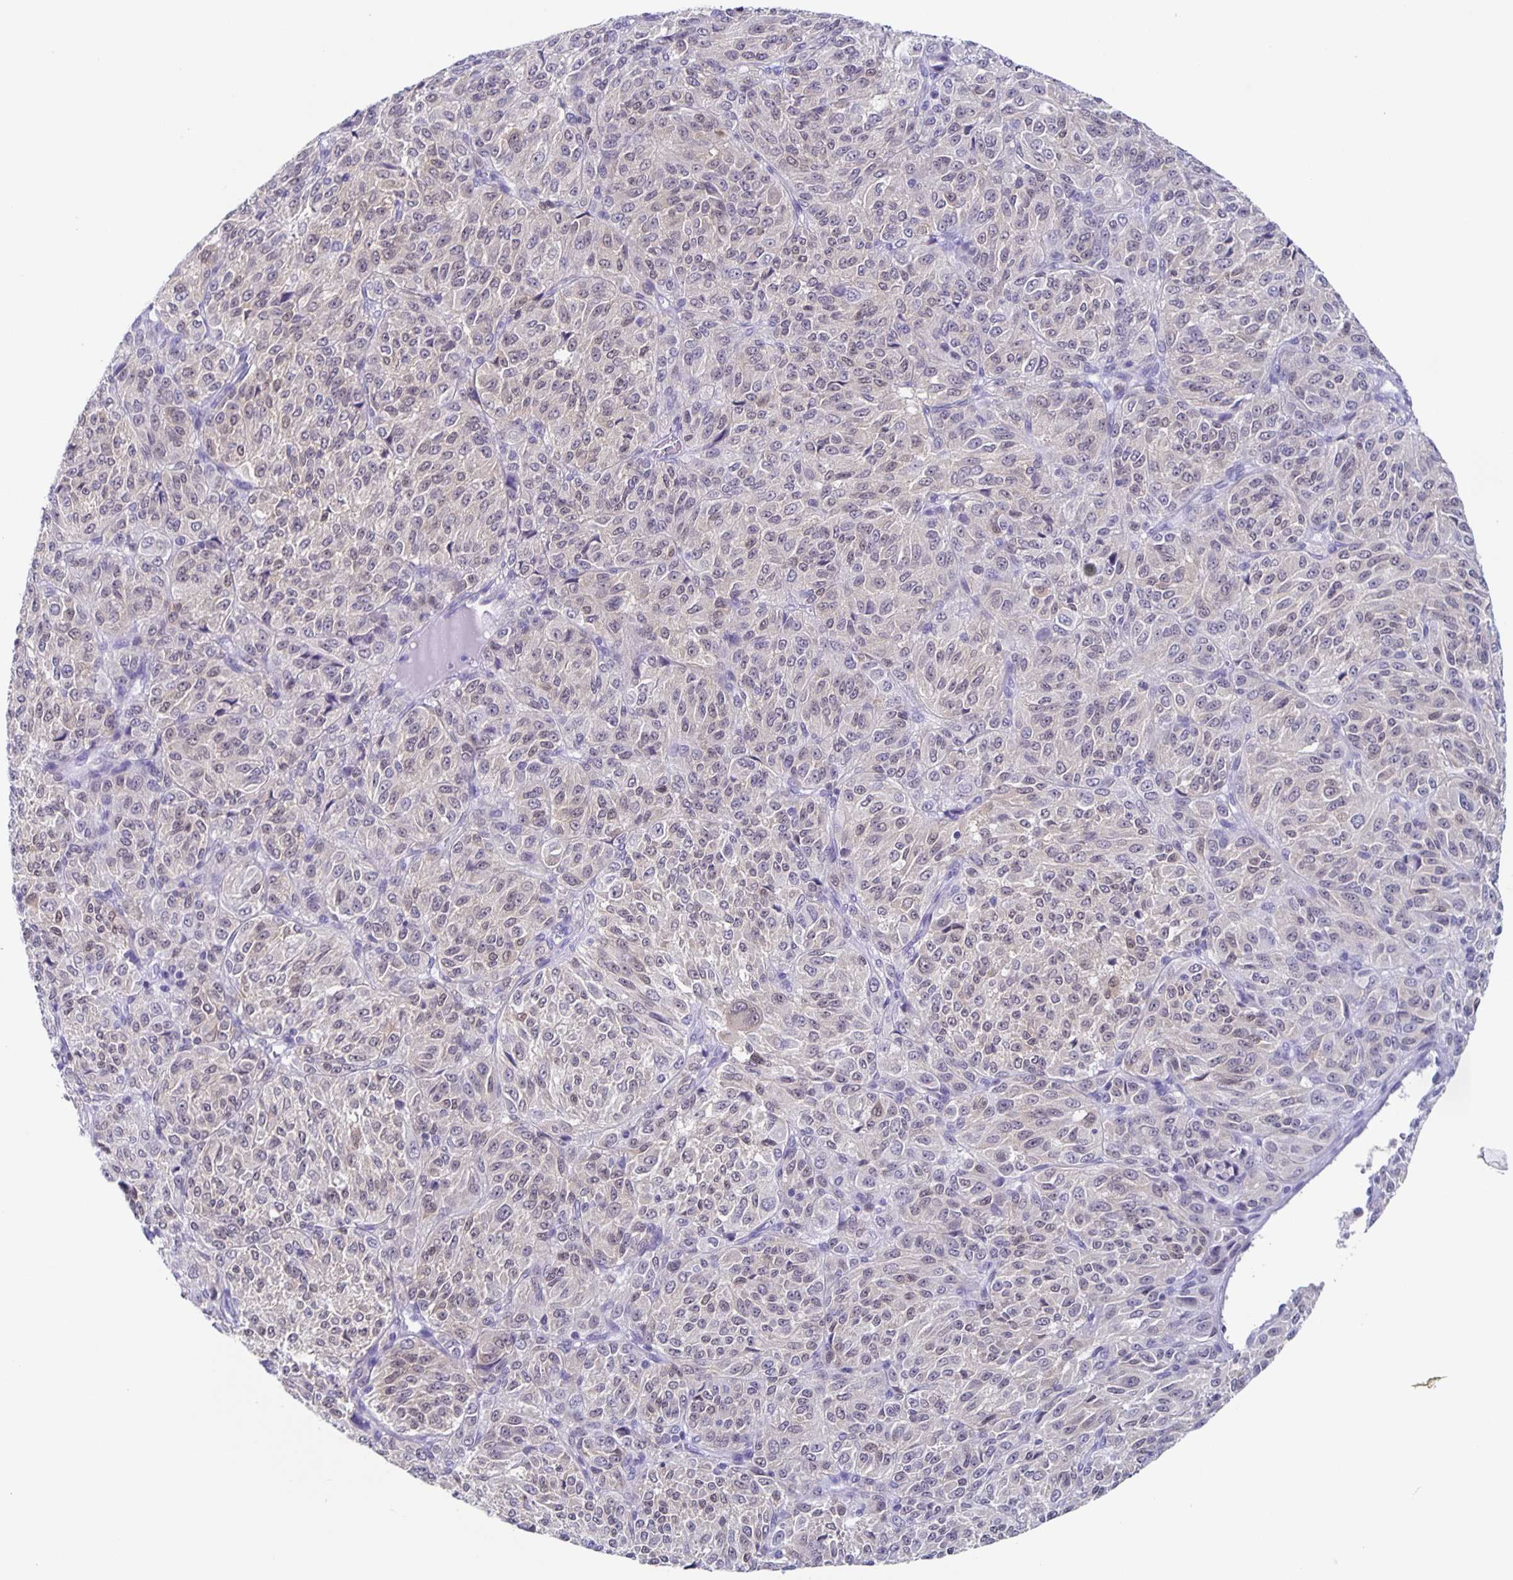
{"staining": {"intensity": "negative", "quantity": "none", "location": "none"}, "tissue": "melanoma", "cell_type": "Tumor cells", "image_type": "cancer", "snomed": [{"axis": "morphology", "description": "Malignant melanoma, Metastatic site"}, {"axis": "topography", "description": "Brain"}], "caption": "Malignant melanoma (metastatic site) stained for a protein using immunohistochemistry reveals no staining tumor cells.", "gene": "TPPP", "patient": {"sex": "female", "age": 56}}